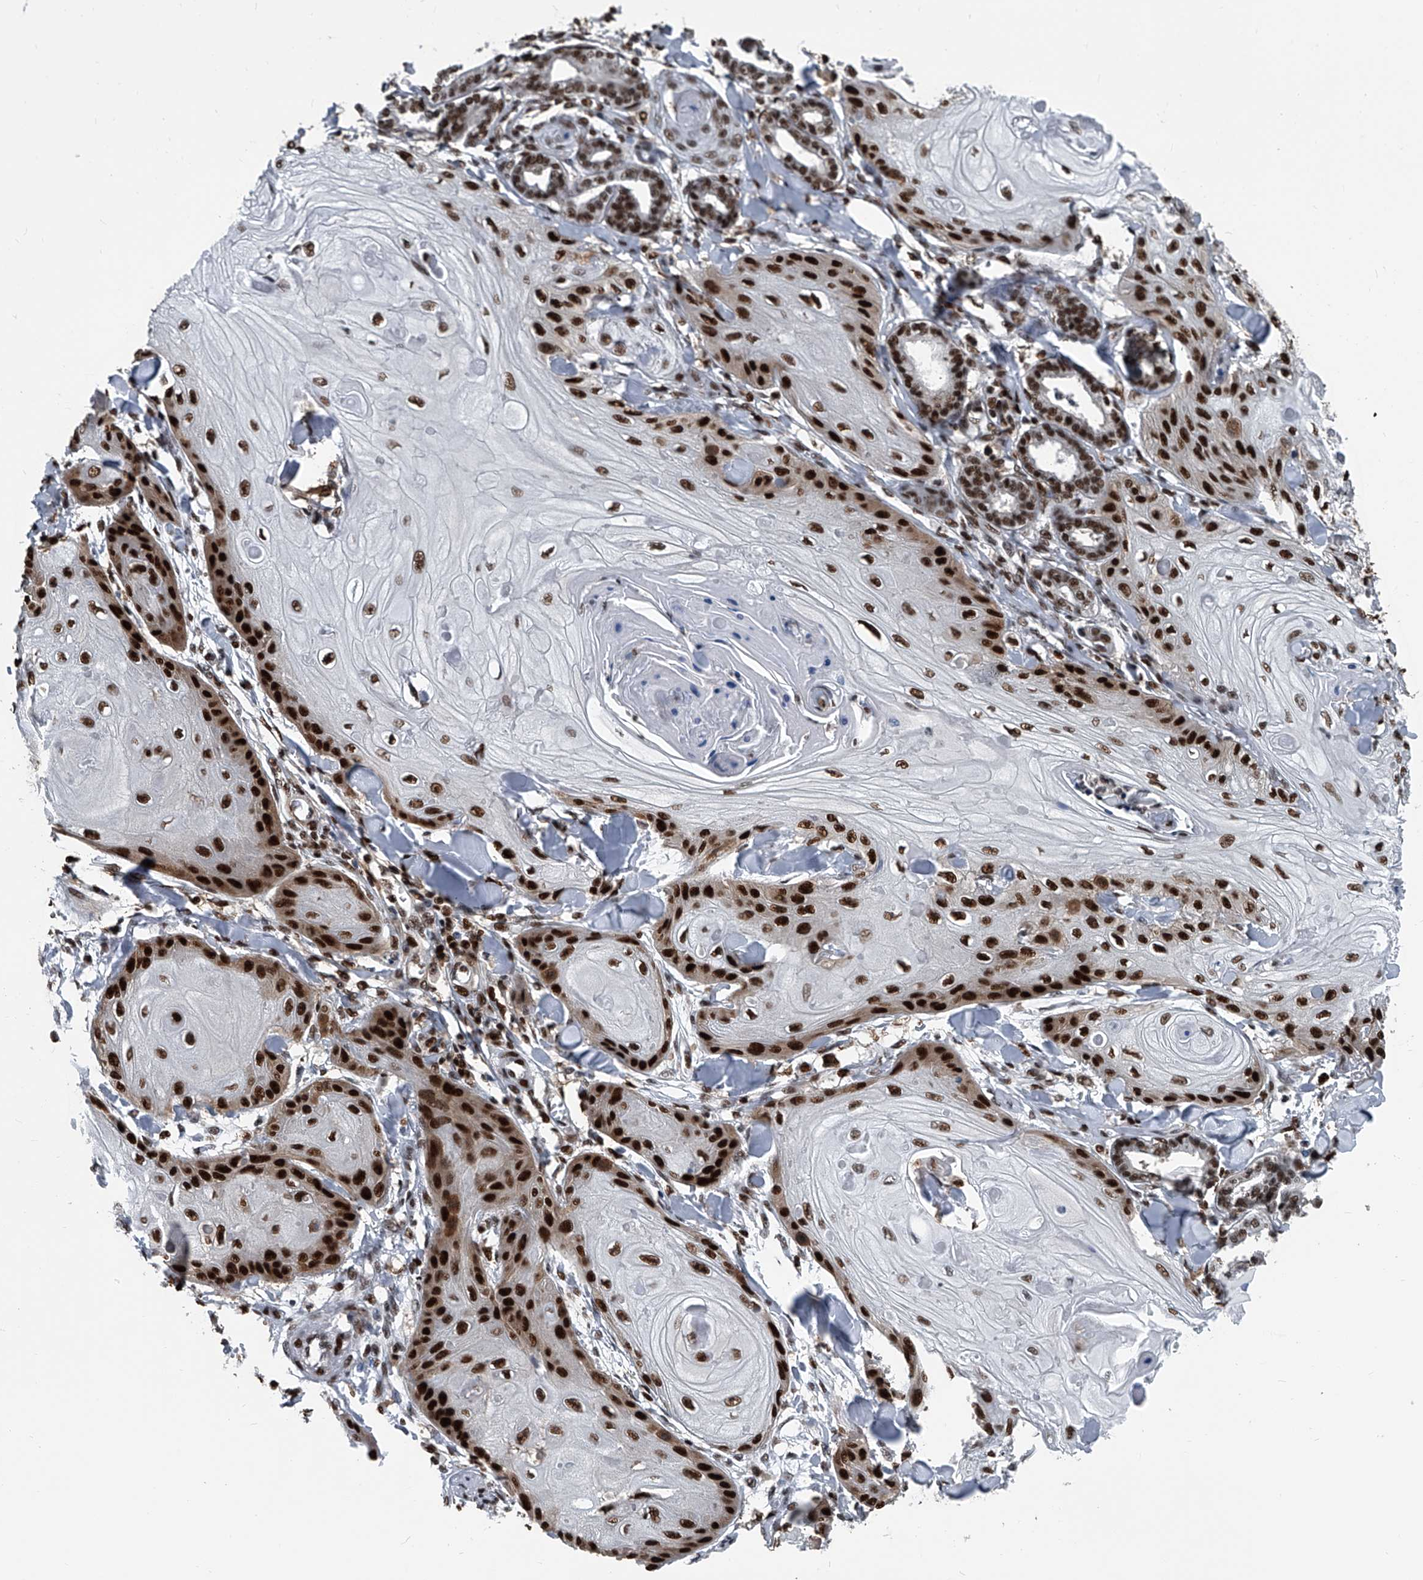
{"staining": {"intensity": "strong", "quantity": ">75%", "location": "nuclear"}, "tissue": "skin cancer", "cell_type": "Tumor cells", "image_type": "cancer", "snomed": [{"axis": "morphology", "description": "Squamous cell carcinoma, NOS"}, {"axis": "topography", "description": "Skin"}], "caption": "Brown immunohistochemical staining in squamous cell carcinoma (skin) exhibits strong nuclear staining in about >75% of tumor cells.", "gene": "FKBP5", "patient": {"sex": "male", "age": 74}}